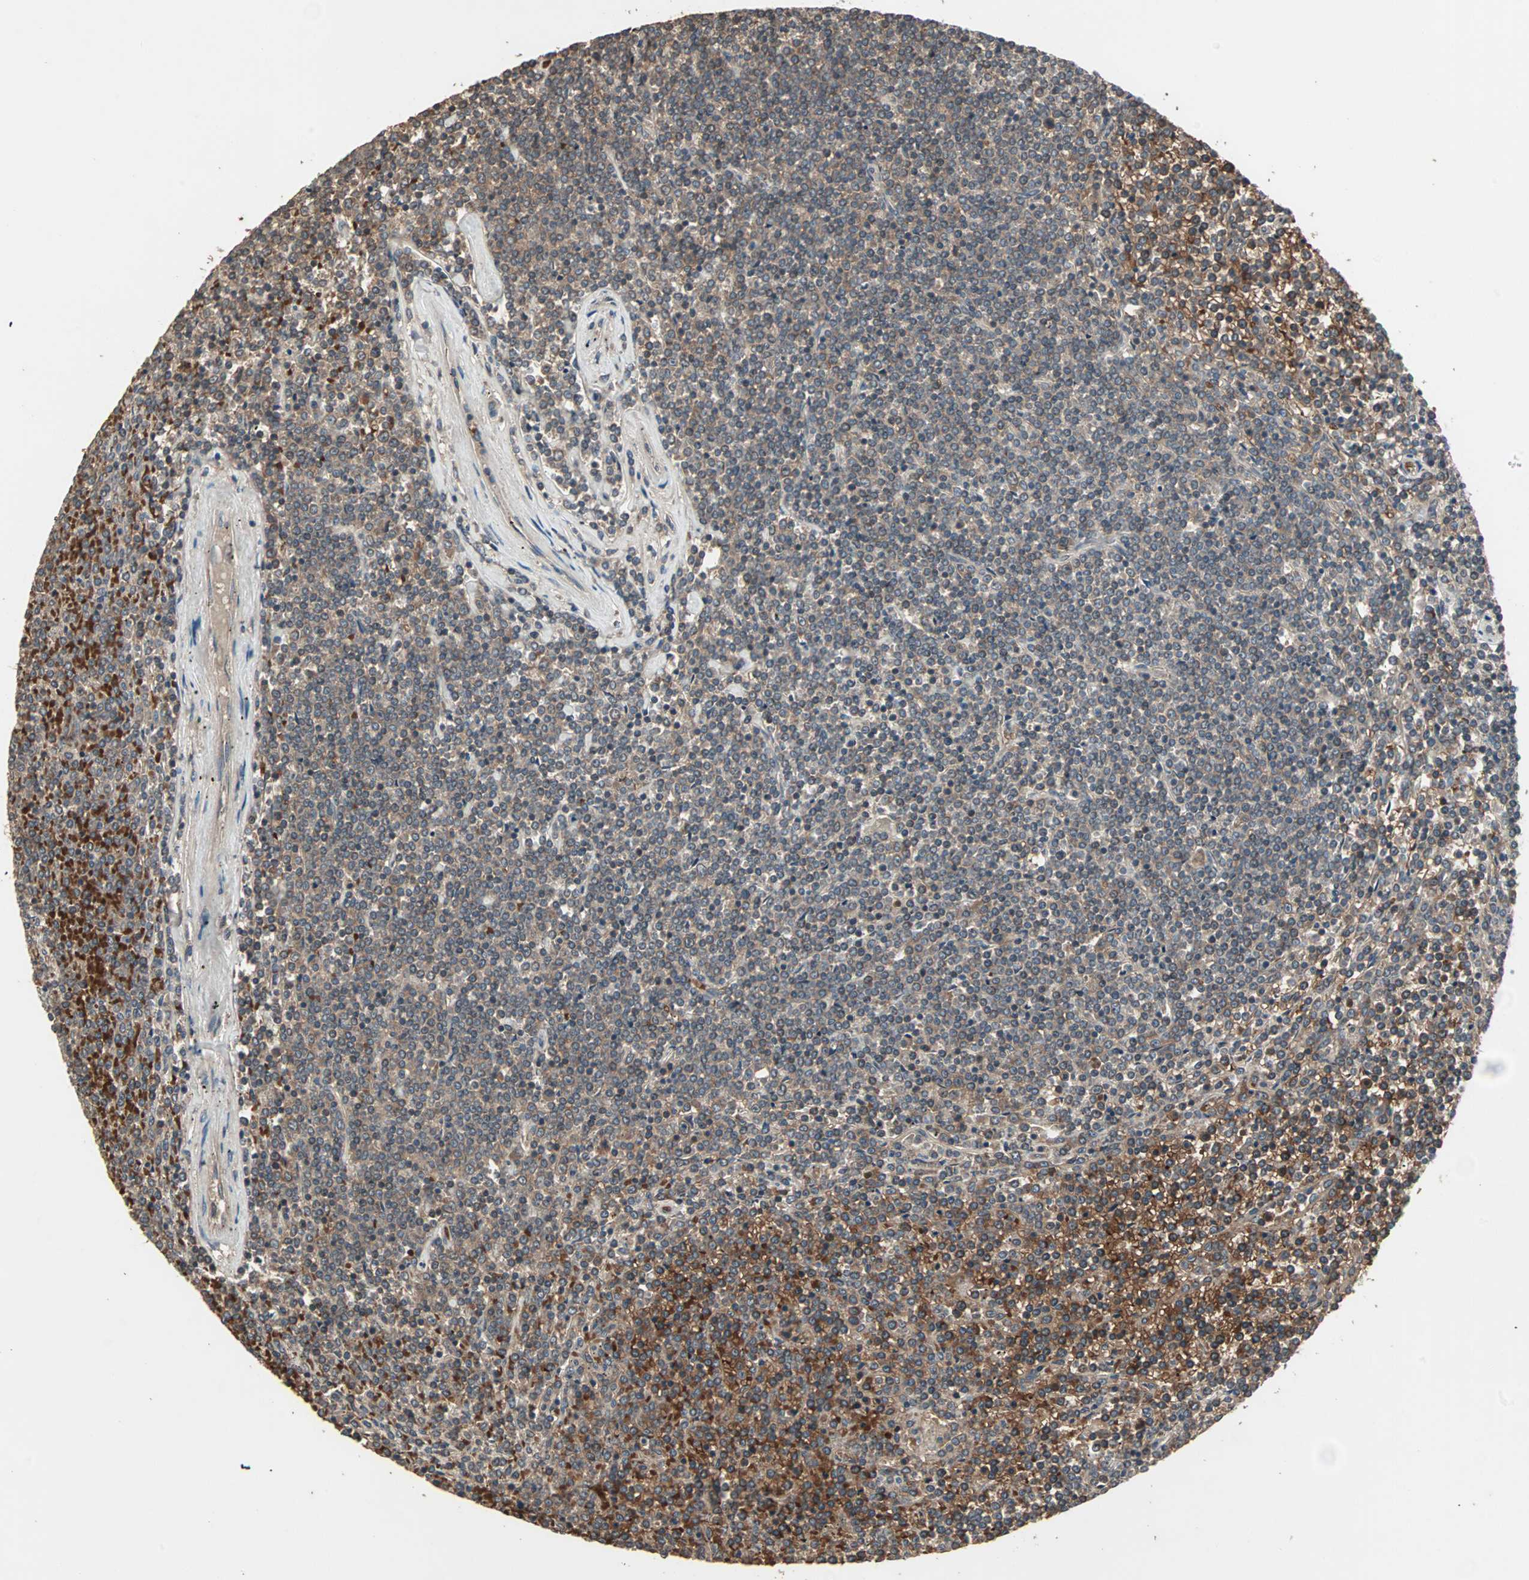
{"staining": {"intensity": "moderate", "quantity": ">75%", "location": "cytoplasmic/membranous"}, "tissue": "lymphoma", "cell_type": "Tumor cells", "image_type": "cancer", "snomed": [{"axis": "morphology", "description": "Malignant lymphoma, non-Hodgkin's type, Low grade"}, {"axis": "topography", "description": "Spleen"}], "caption": "A brown stain highlights moderate cytoplasmic/membranous staining of a protein in malignant lymphoma, non-Hodgkin's type (low-grade) tumor cells.", "gene": "UBAC1", "patient": {"sex": "female", "age": 19}}